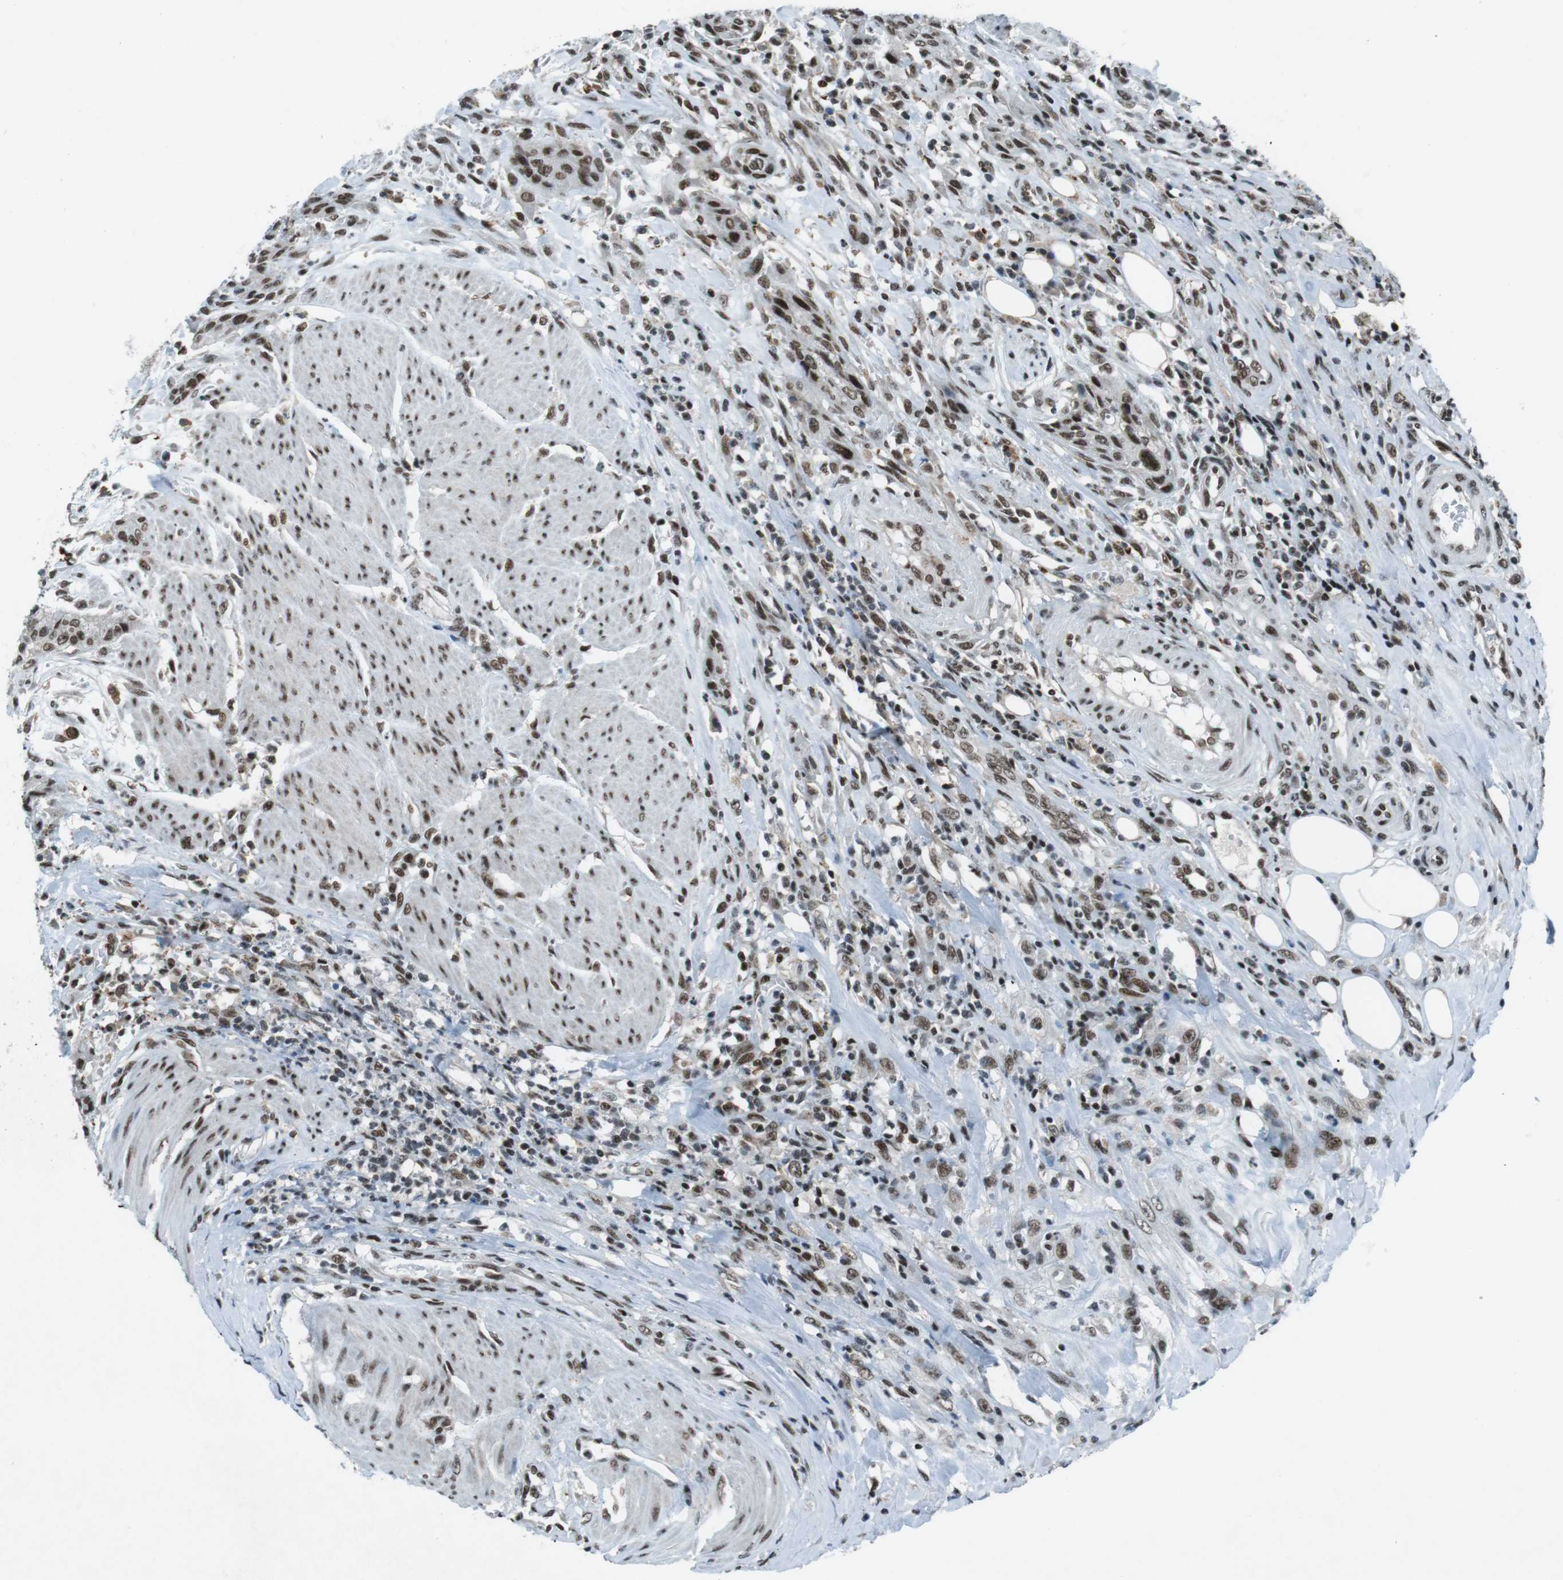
{"staining": {"intensity": "strong", "quantity": ">75%", "location": "nuclear"}, "tissue": "urothelial cancer", "cell_type": "Tumor cells", "image_type": "cancer", "snomed": [{"axis": "morphology", "description": "Urothelial carcinoma, High grade"}, {"axis": "topography", "description": "Urinary bladder"}], "caption": "There is high levels of strong nuclear staining in tumor cells of urothelial cancer, as demonstrated by immunohistochemical staining (brown color).", "gene": "TAF1", "patient": {"sex": "male", "age": 35}}